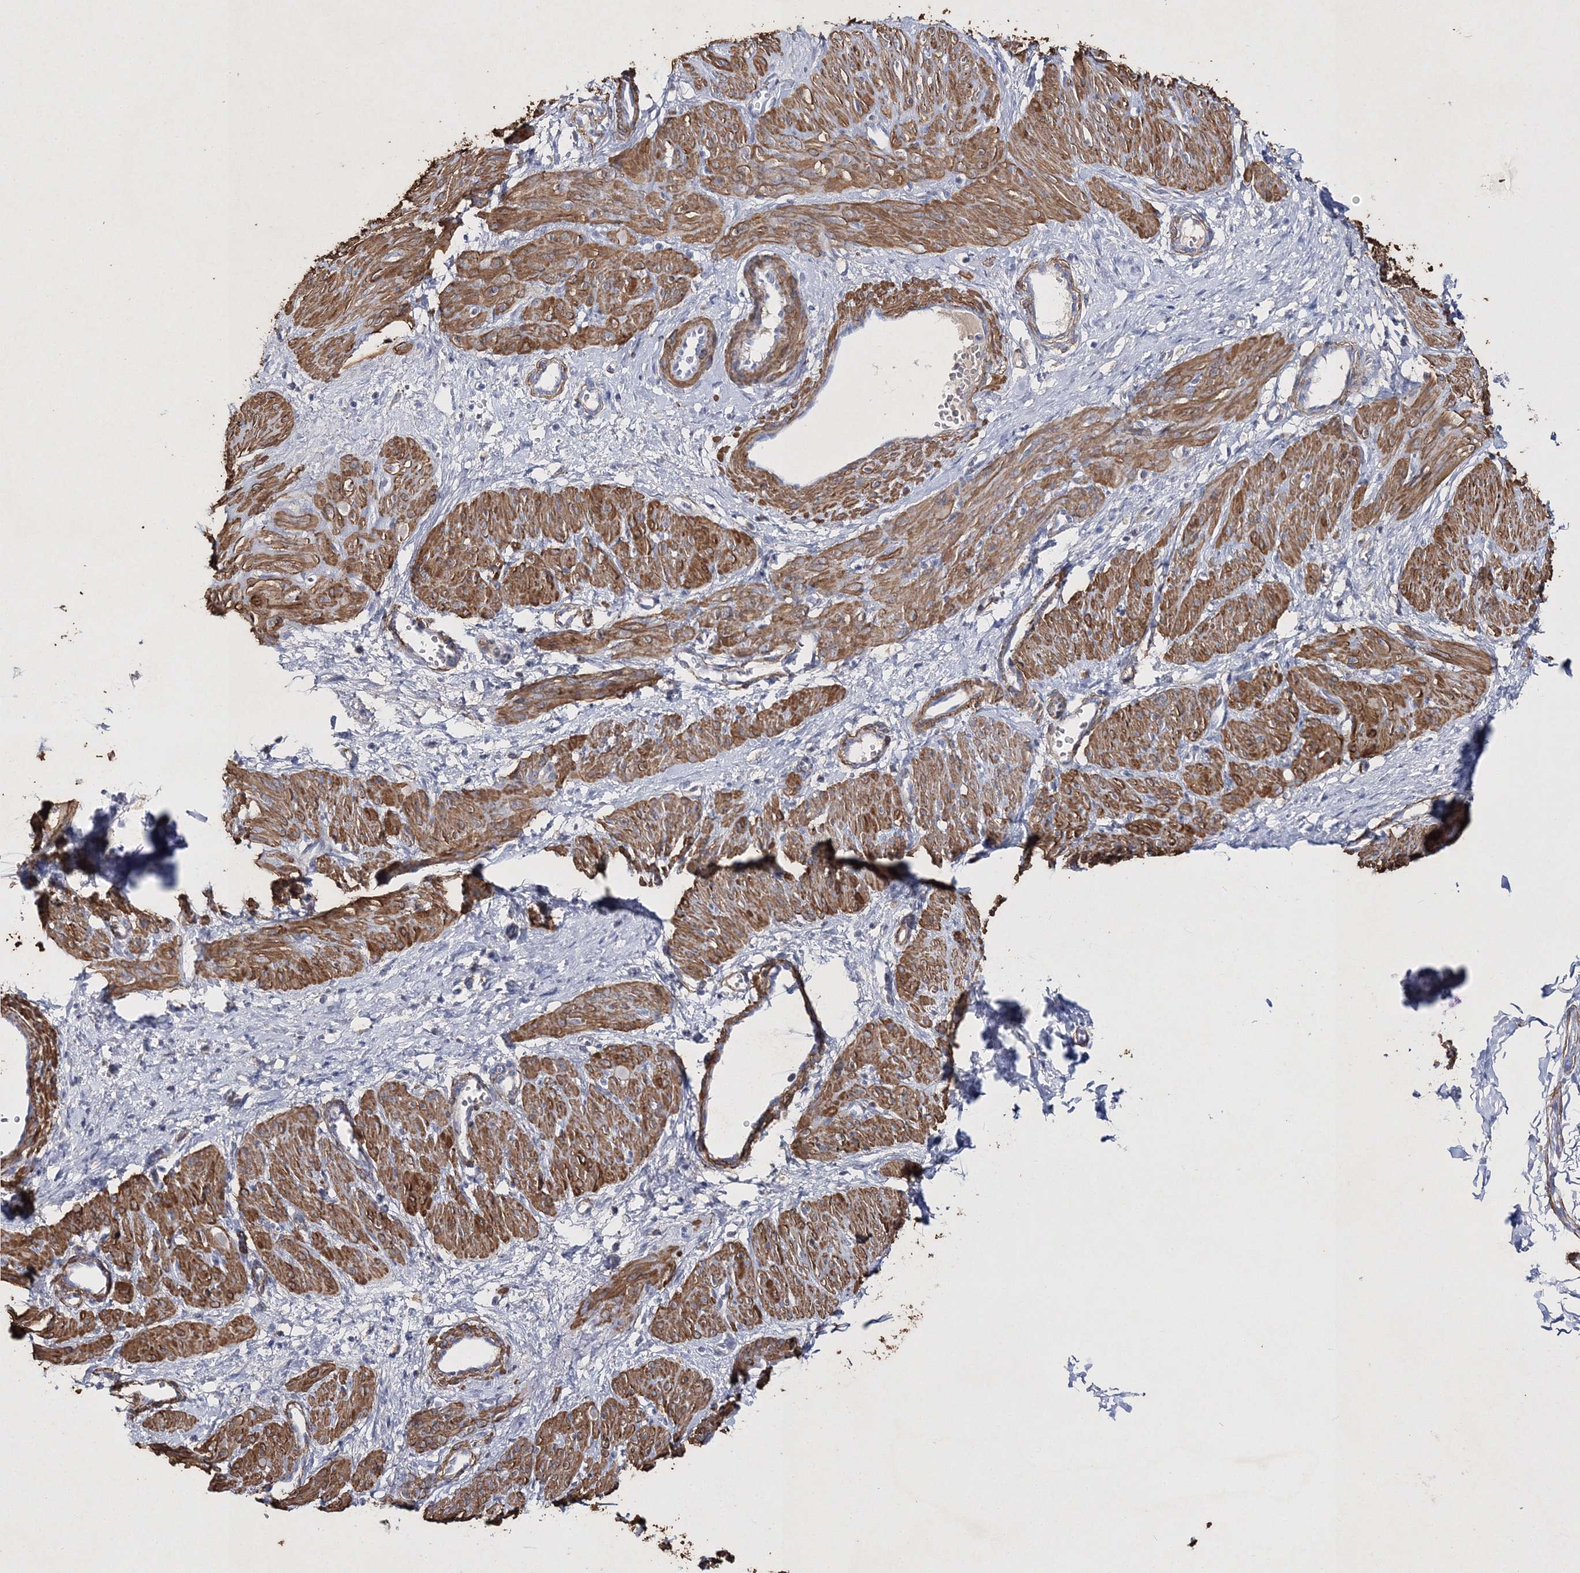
{"staining": {"intensity": "moderate", "quantity": ">75%", "location": "cytoplasmic/membranous"}, "tissue": "smooth muscle", "cell_type": "Smooth muscle cells", "image_type": "normal", "snomed": [{"axis": "morphology", "description": "Normal tissue, NOS"}, {"axis": "topography", "description": "Endometrium"}], "caption": "This photomicrograph shows benign smooth muscle stained with immunohistochemistry to label a protein in brown. The cytoplasmic/membranous of smooth muscle cells show moderate positivity for the protein. Nuclei are counter-stained blue.", "gene": "RTN2", "patient": {"sex": "female", "age": 33}}